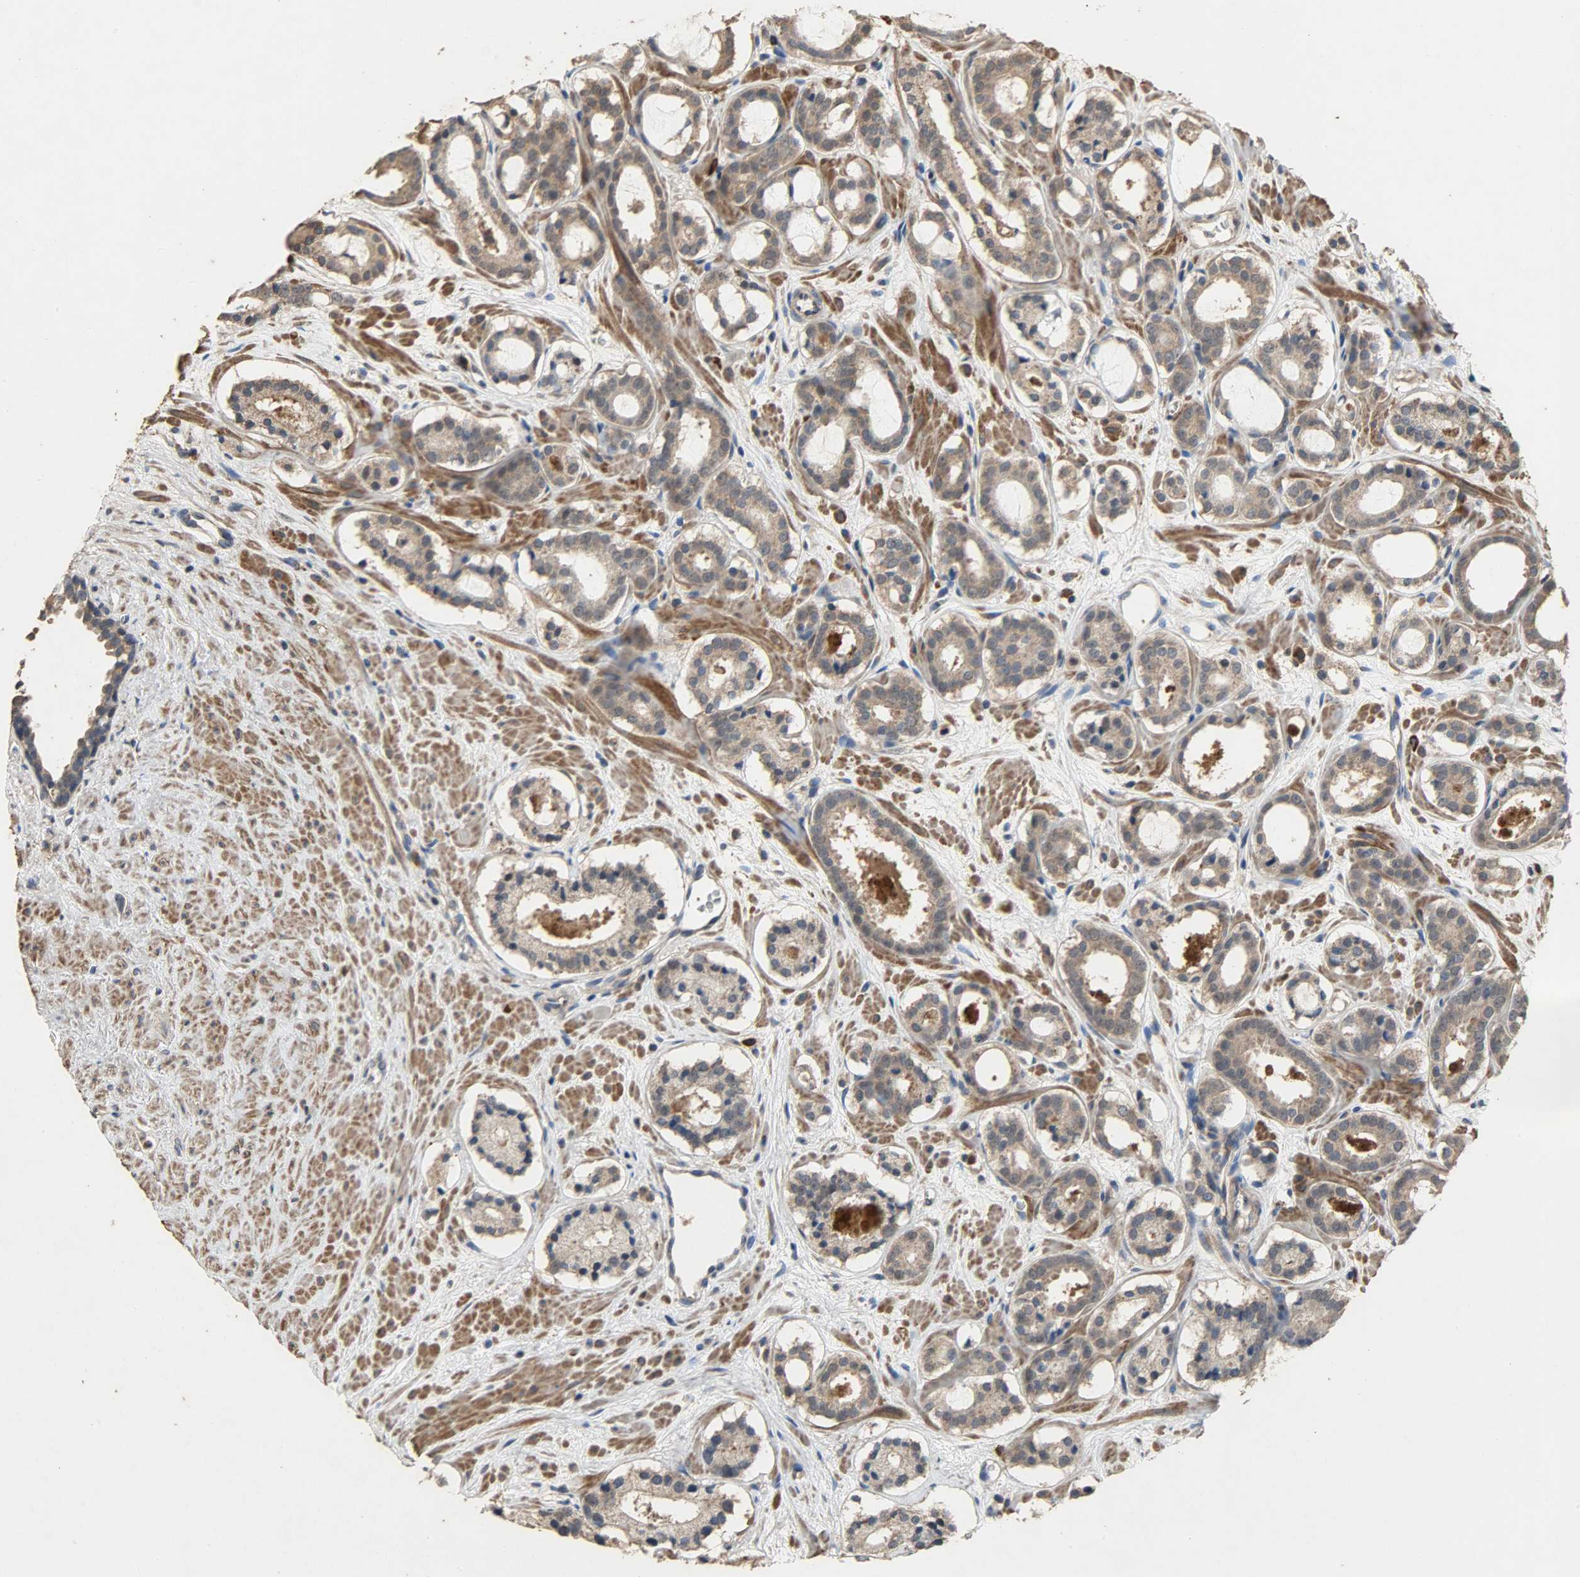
{"staining": {"intensity": "moderate", "quantity": ">75%", "location": "cytoplasmic/membranous"}, "tissue": "prostate cancer", "cell_type": "Tumor cells", "image_type": "cancer", "snomed": [{"axis": "morphology", "description": "Adenocarcinoma, Low grade"}, {"axis": "topography", "description": "Prostate"}], "caption": "Immunohistochemical staining of adenocarcinoma (low-grade) (prostate) shows medium levels of moderate cytoplasmic/membranous protein expression in about >75% of tumor cells.", "gene": "CDKN2C", "patient": {"sex": "male", "age": 57}}